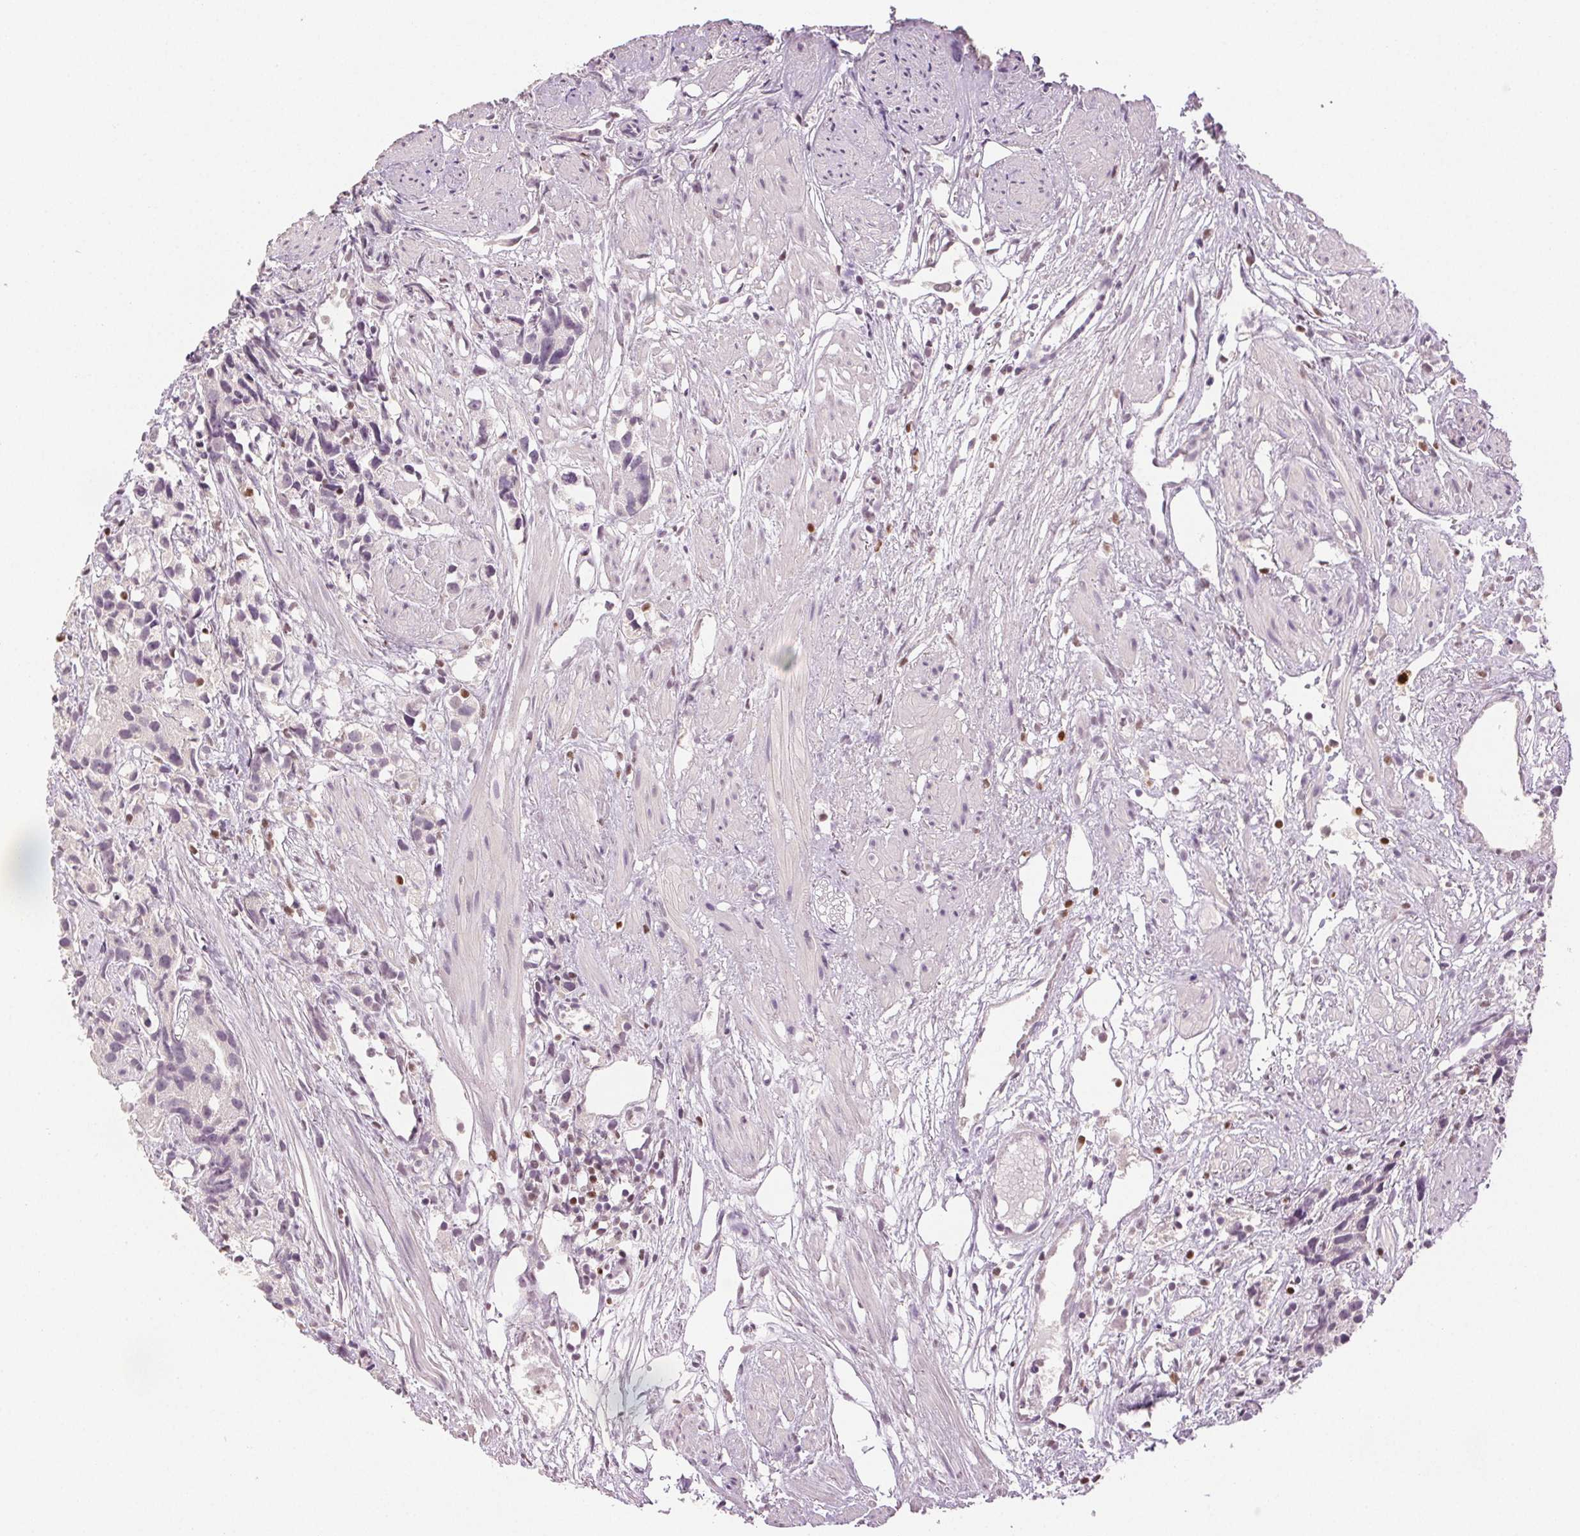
{"staining": {"intensity": "negative", "quantity": "none", "location": "none"}, "tissue": "prostate cancer", "cell_type": "Tumor cells", "image_type": "cancer", "snomed": [{"axis": "morphology", "description": "Adenocarcinoma, High grade"}, {"axis": "topography", "description": "Prostate"}], "caption": "This is an IHC photomicrograph of human prostate cancer (adenocarcinoma (high-grade)). There is no expression in tumor cells.", "gene": "RUNX2", "patient": {"sex": "male", "age": 68}}